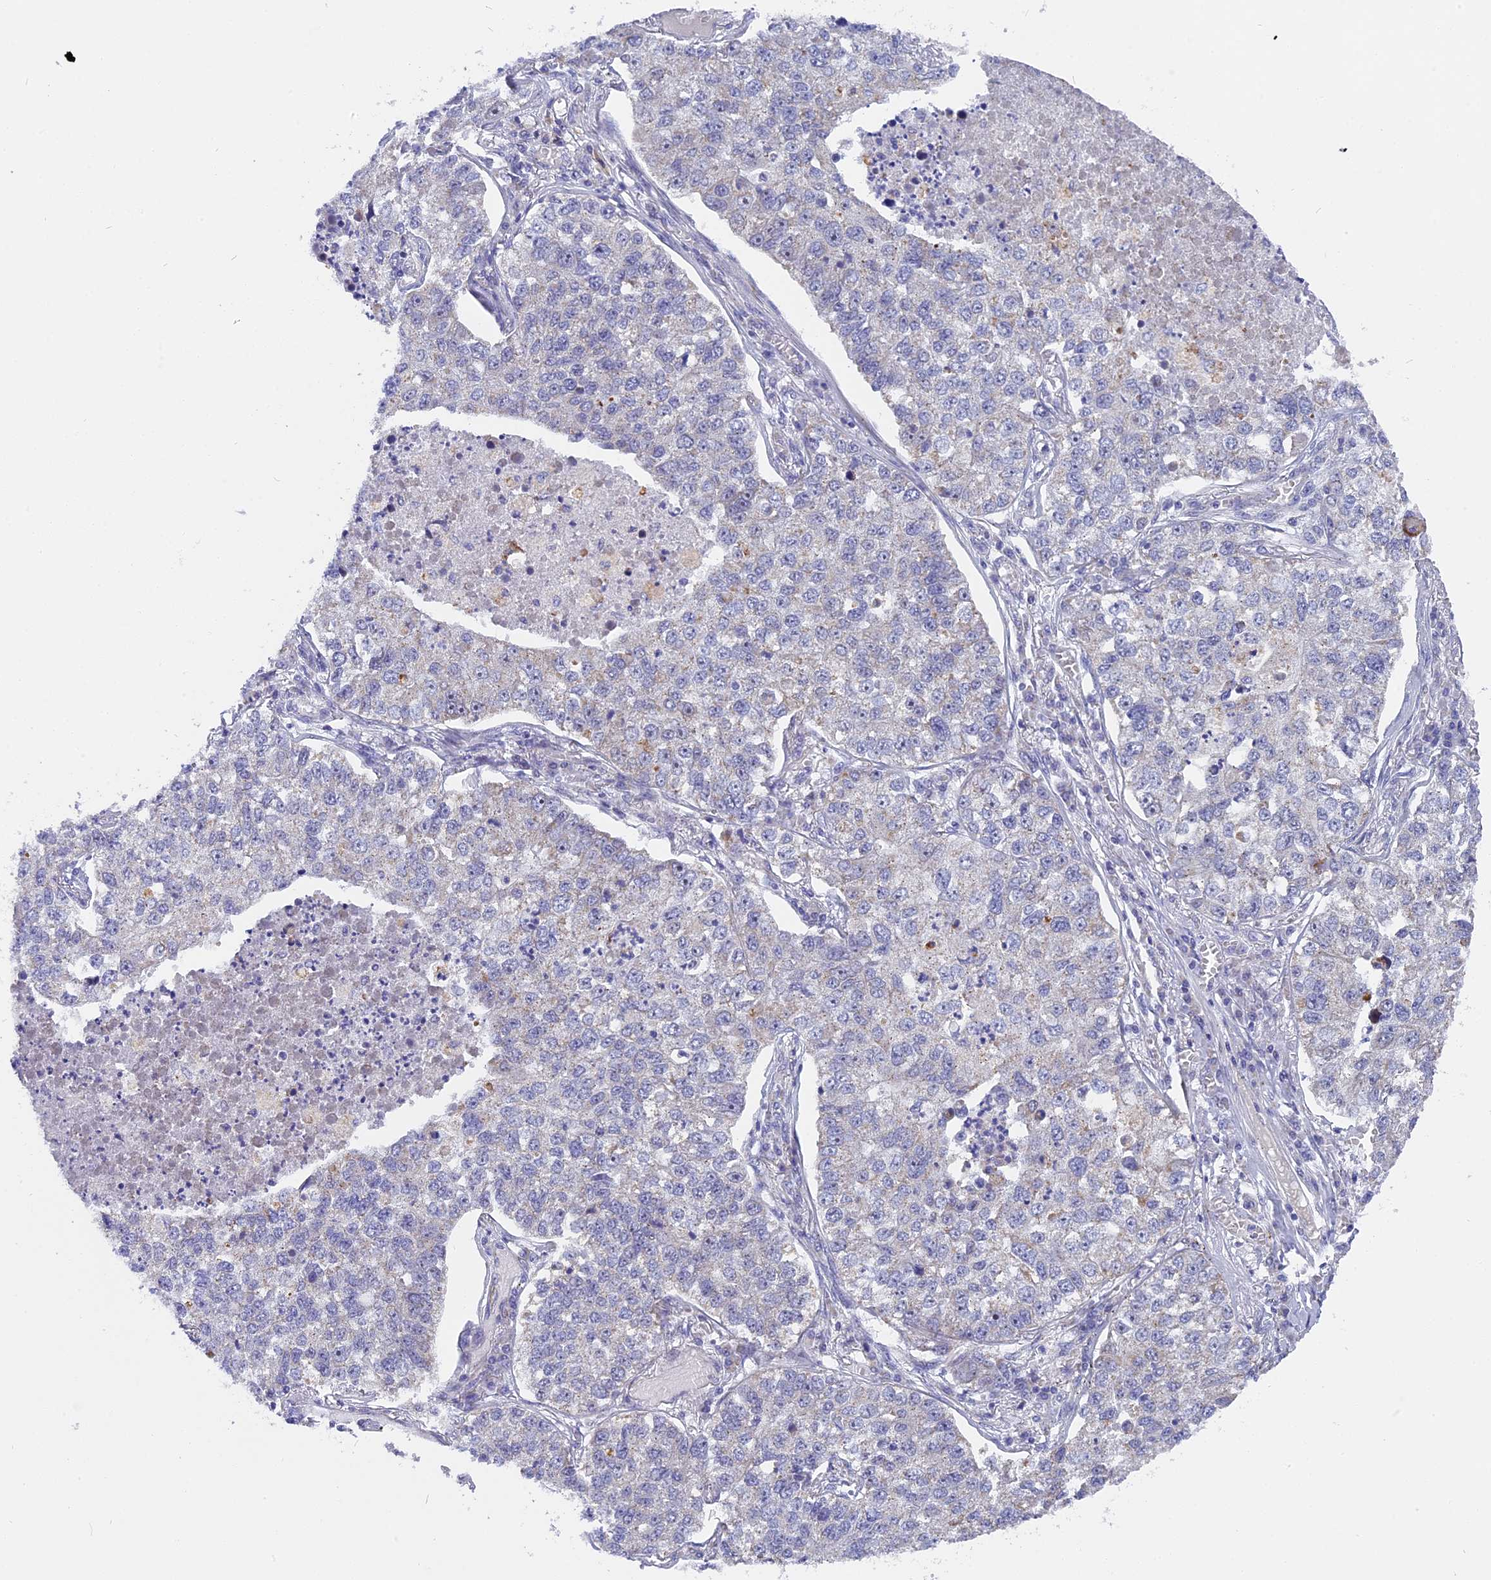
{"staining": {"intensity": "negative", "quantity": "none", "location": "none"}, "tissue": "lung cancer", "cell_type": "Tumor cells", "image_type": "cancer", "snomed": [{"axis": "morphology", "description": "Adenocarcinoma, NOS"}, {"axis": "topography", "description": "Lung"}], "caption": "Immunohistochemical staining of human lung cancer (adenocarcinoma) reveals no significant expression in tumor cells.", "gene": "DTWD1", "patient": {"sex": "male", "age": 49}}